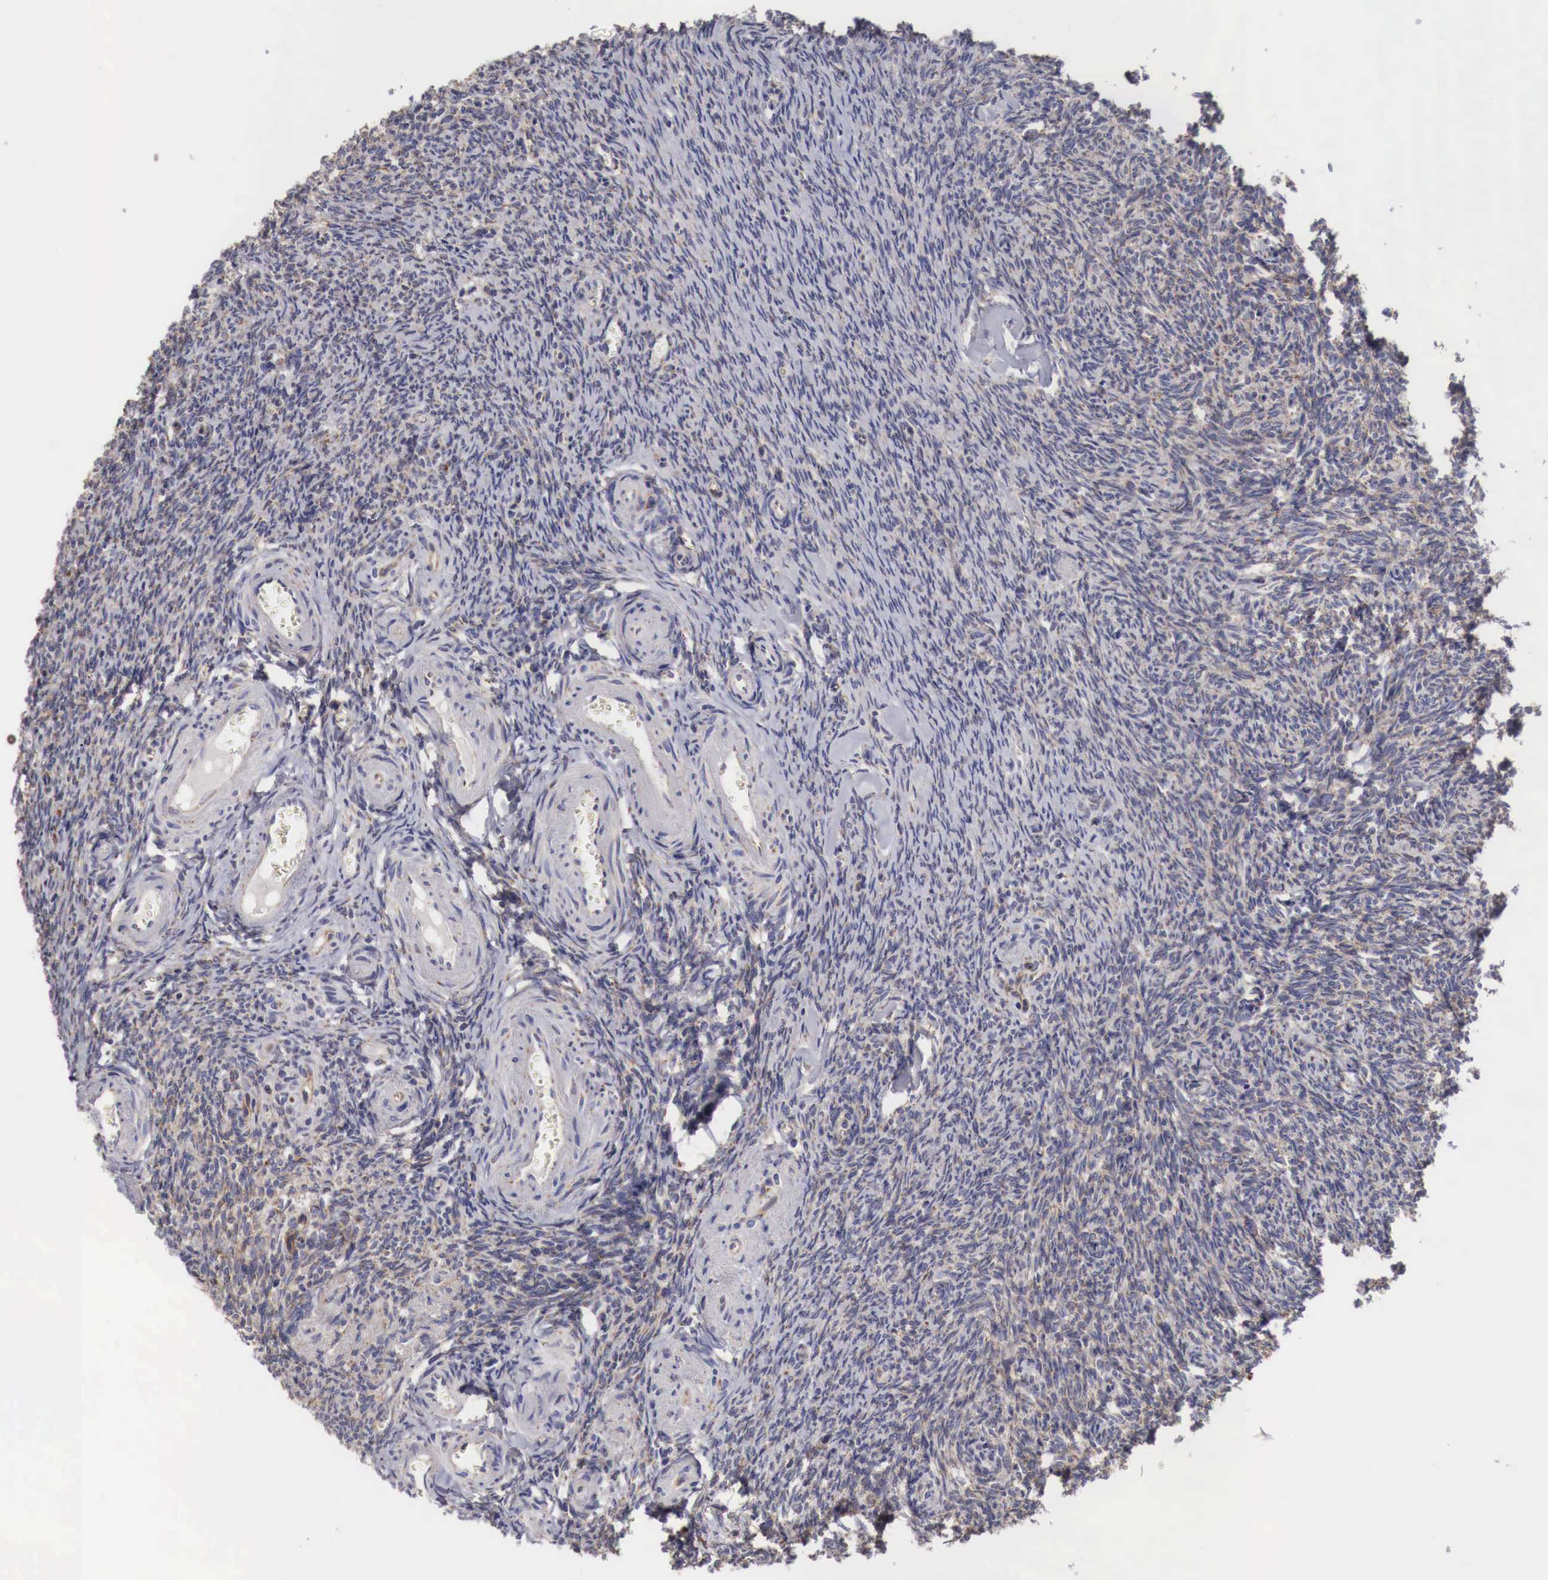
{"staining": {"intensity": "moderate", "quantity": ">75%", "location": "cytoplasmic/membranous"}, "tissue": "ovary", "cell_type": "Follicle cells", "image_type": "normal", "snomed": [{"axis": "morphology", "description": "Normal tissue, NOS"}, {"axis": "topography", "description": "Ovary"}], "caption": "A micrograph of ovary stained for a protein reveals moderate cytoplasmic/membranous brown staining in follicle cells.", "gene": "XPNPEP3", "patient": {"sex": "female", "age": 54}}